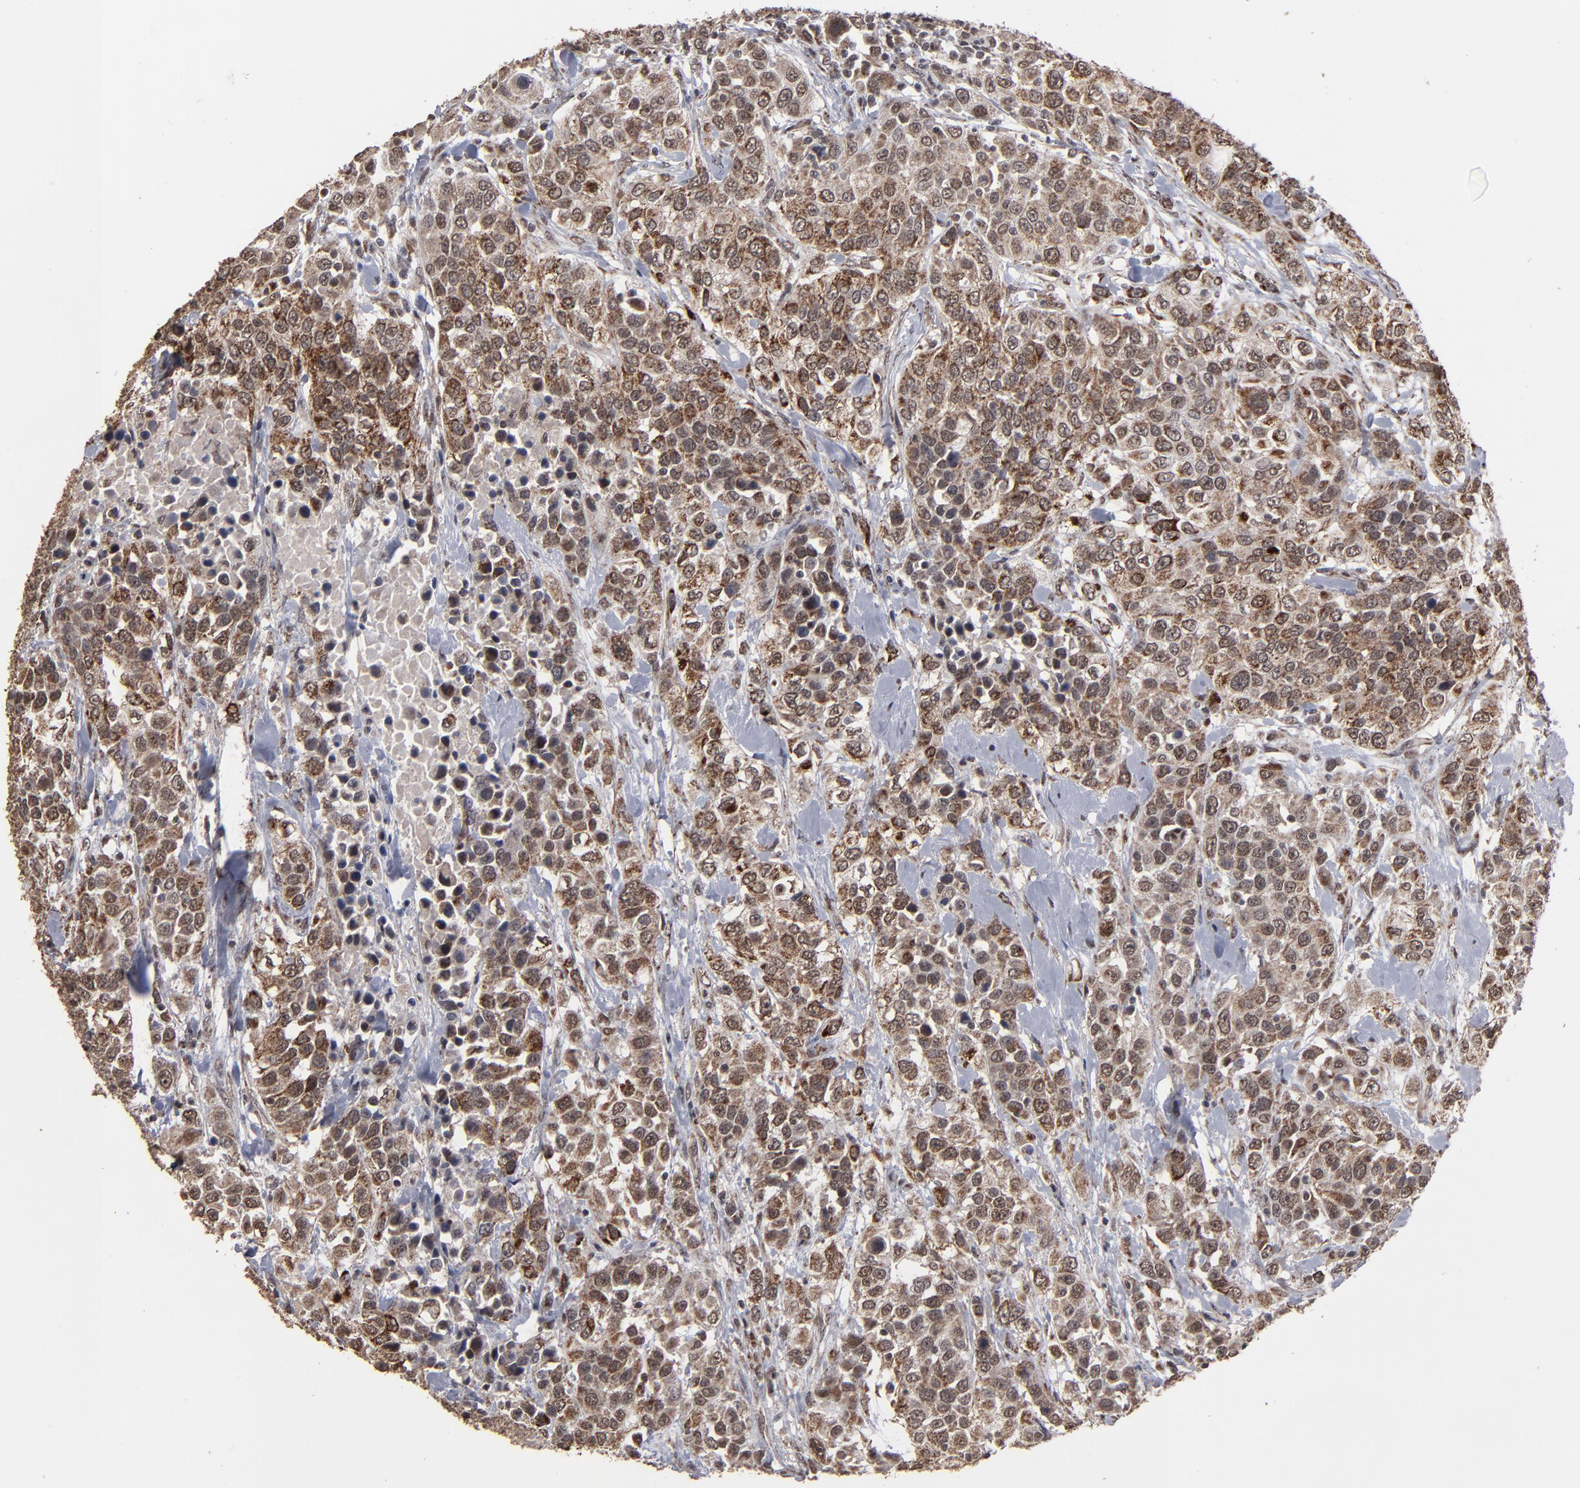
{"staining": {"intensity": "moderate", "quantity": ">75%", "location": "cytoplasmic/membranous,nuclear"}, "tissue": "urothelial cancer", "cell_type": "Tumor cells", "image_type": "cancer", "snomed": [{"axis": "morphology", "description": "Urothelial carcinoma, High grade"}, {"axis": "topography", "description": "Urinary bladder"}], "caption": "Protein expression analysis of urothelial cancer shows moderate cytoplasmic/membranous and nuclear staining in about >75% of tumor cells.", "gene": "BNIP3", "patient": {"sex": "female", "age": 80}}